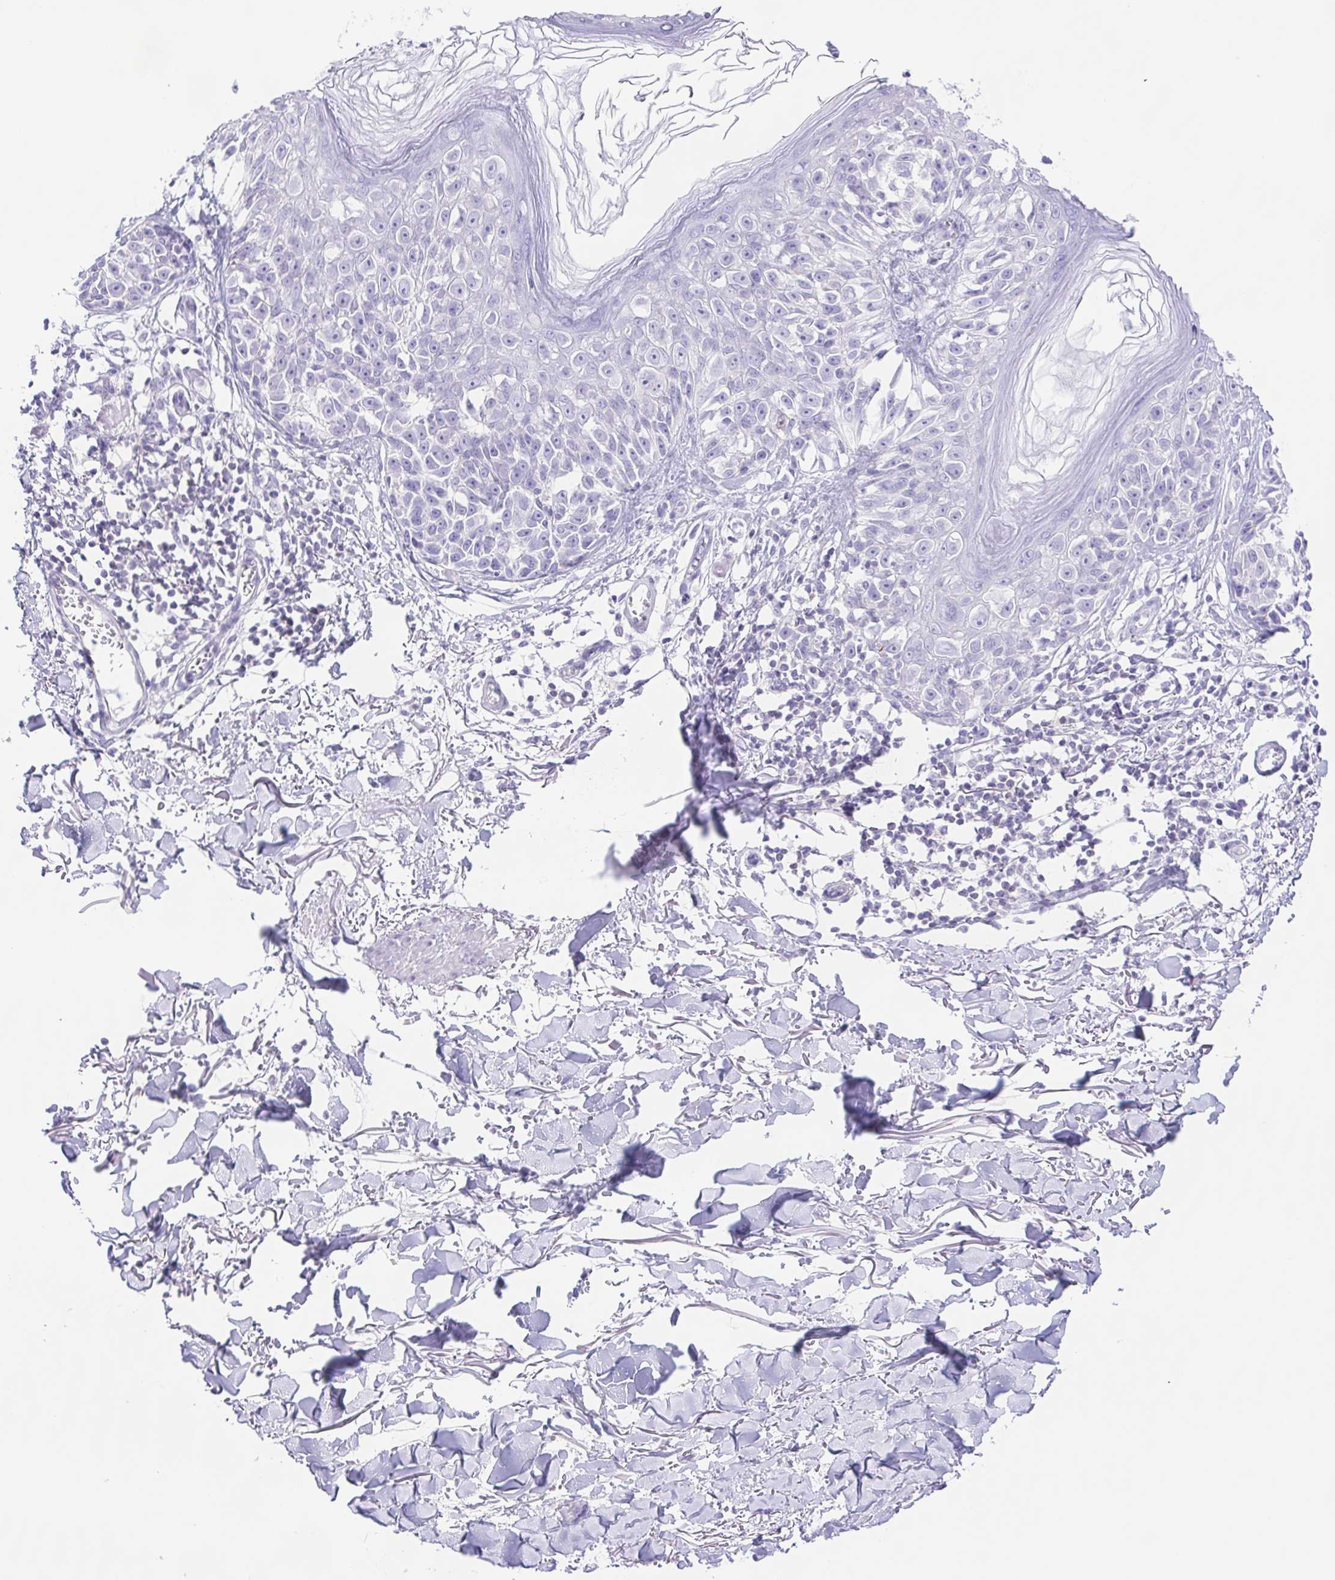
{"staining": {"intensity": "negative", "quantity": "none", "location": "none"}, "tissue": "melanoma", "cell_type": "Tumor cells", "image_type": "cancer", "snomed": [{"axis": "morphology", "description": "Malignant melanoma, NOS"}, {"axis": "topography", "description": "Skin"}], "caption": "A high-resolution image shows immunohistochemistry staining of melanoma, which displays no significant positivity in tumor cells.", "gene": "SYNPR", "patient": {"sex": "male", "age": 73}}